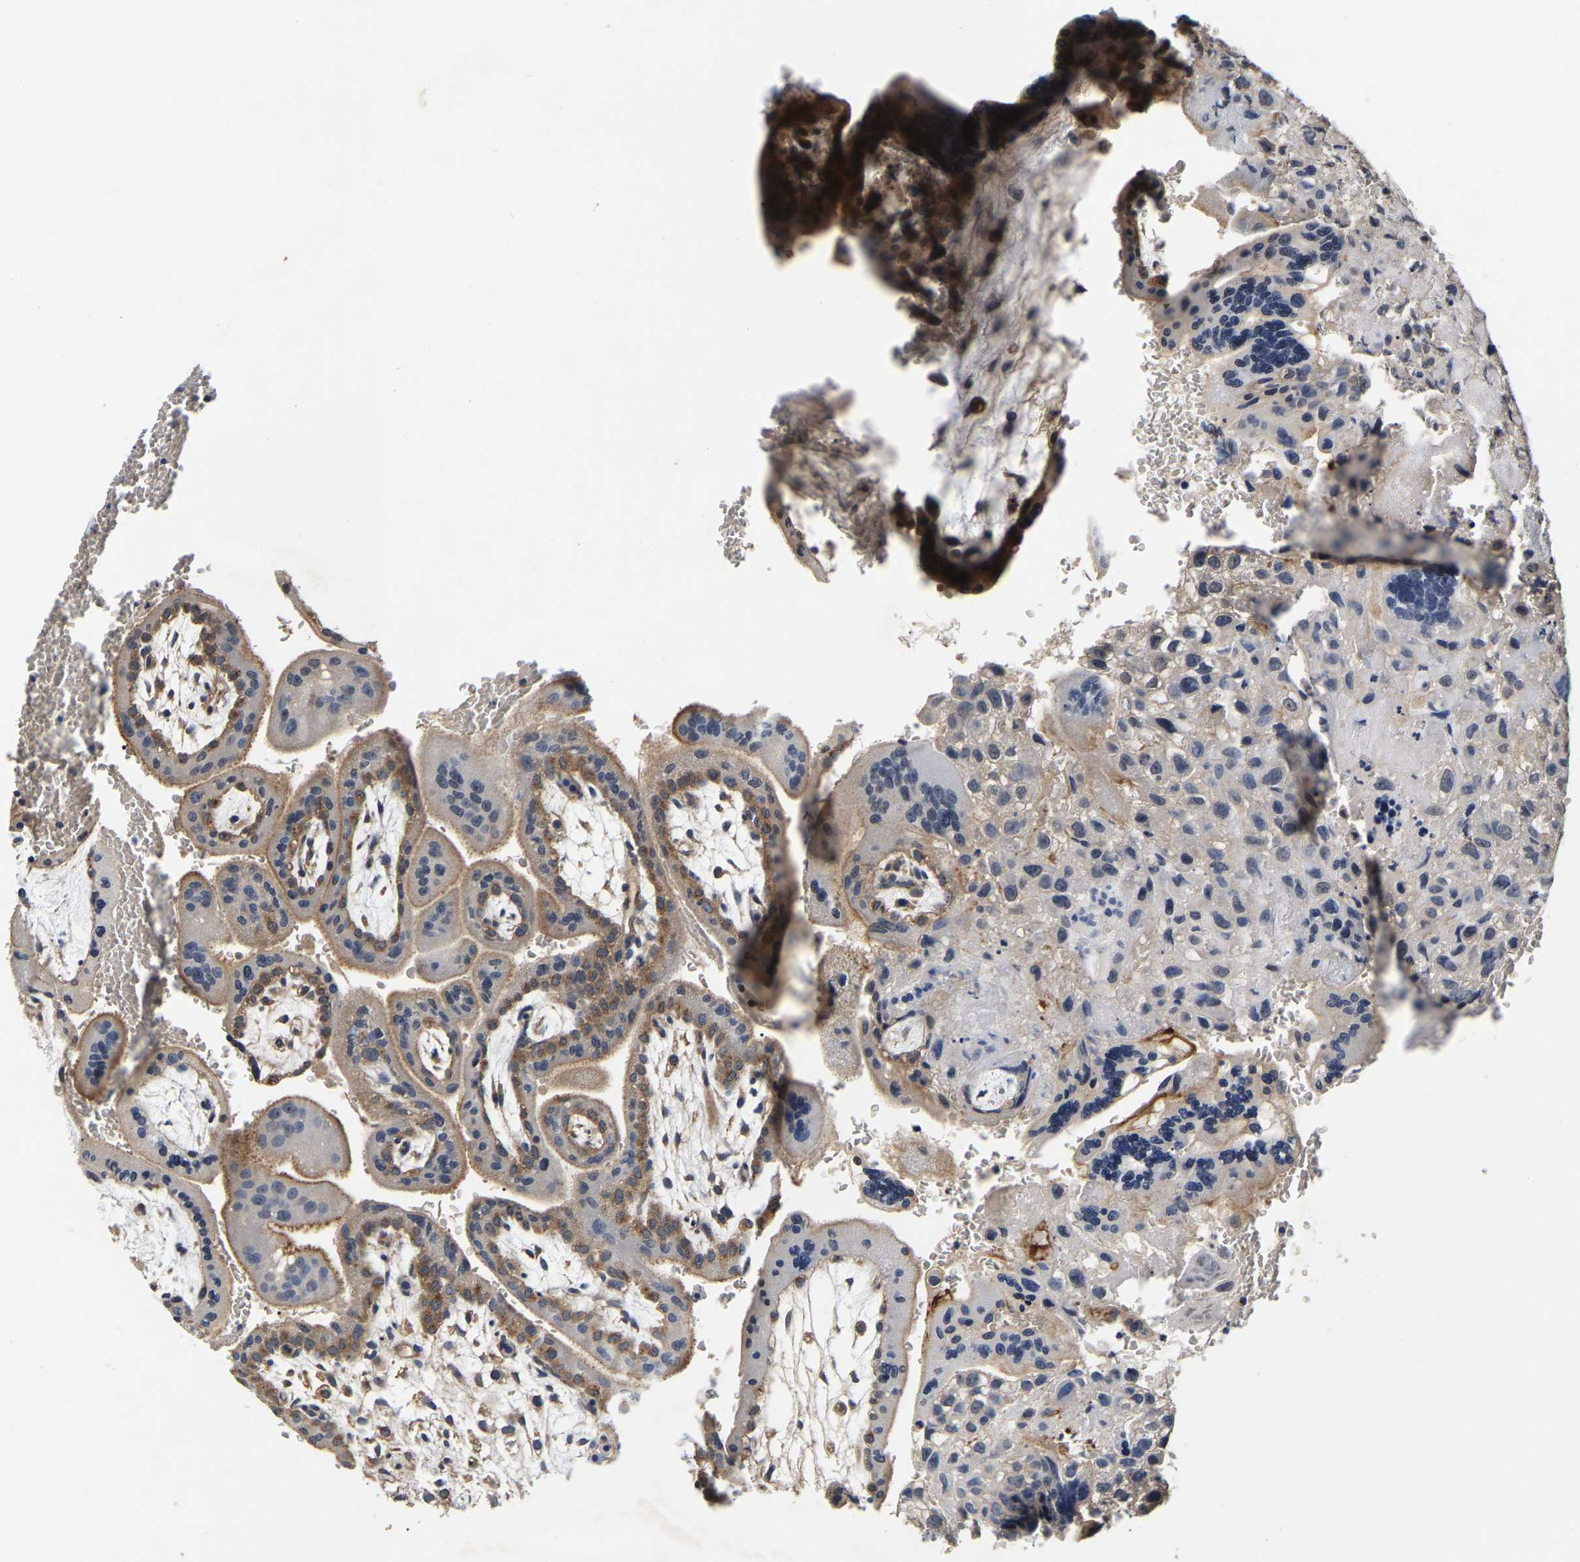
{"staining": {"intensity": "negative", "quantity": "none", "location": "none"}, "tissue": "placenta", "cell_type": "Decidual cells", "image_type": "normal", "snomed": [{"axis": "morphology", "description": "Normal tissue, NOS"}, {"axis": "topography", "description": "Placenta"}], "caption": "Immunohistochemistry photomicrograph of normal human placenta stained for a protein (brown), which reveals no positivity in decidual cells.", "gene": "RUVBL1", "patient": {"sex": "female", "age": 35}}